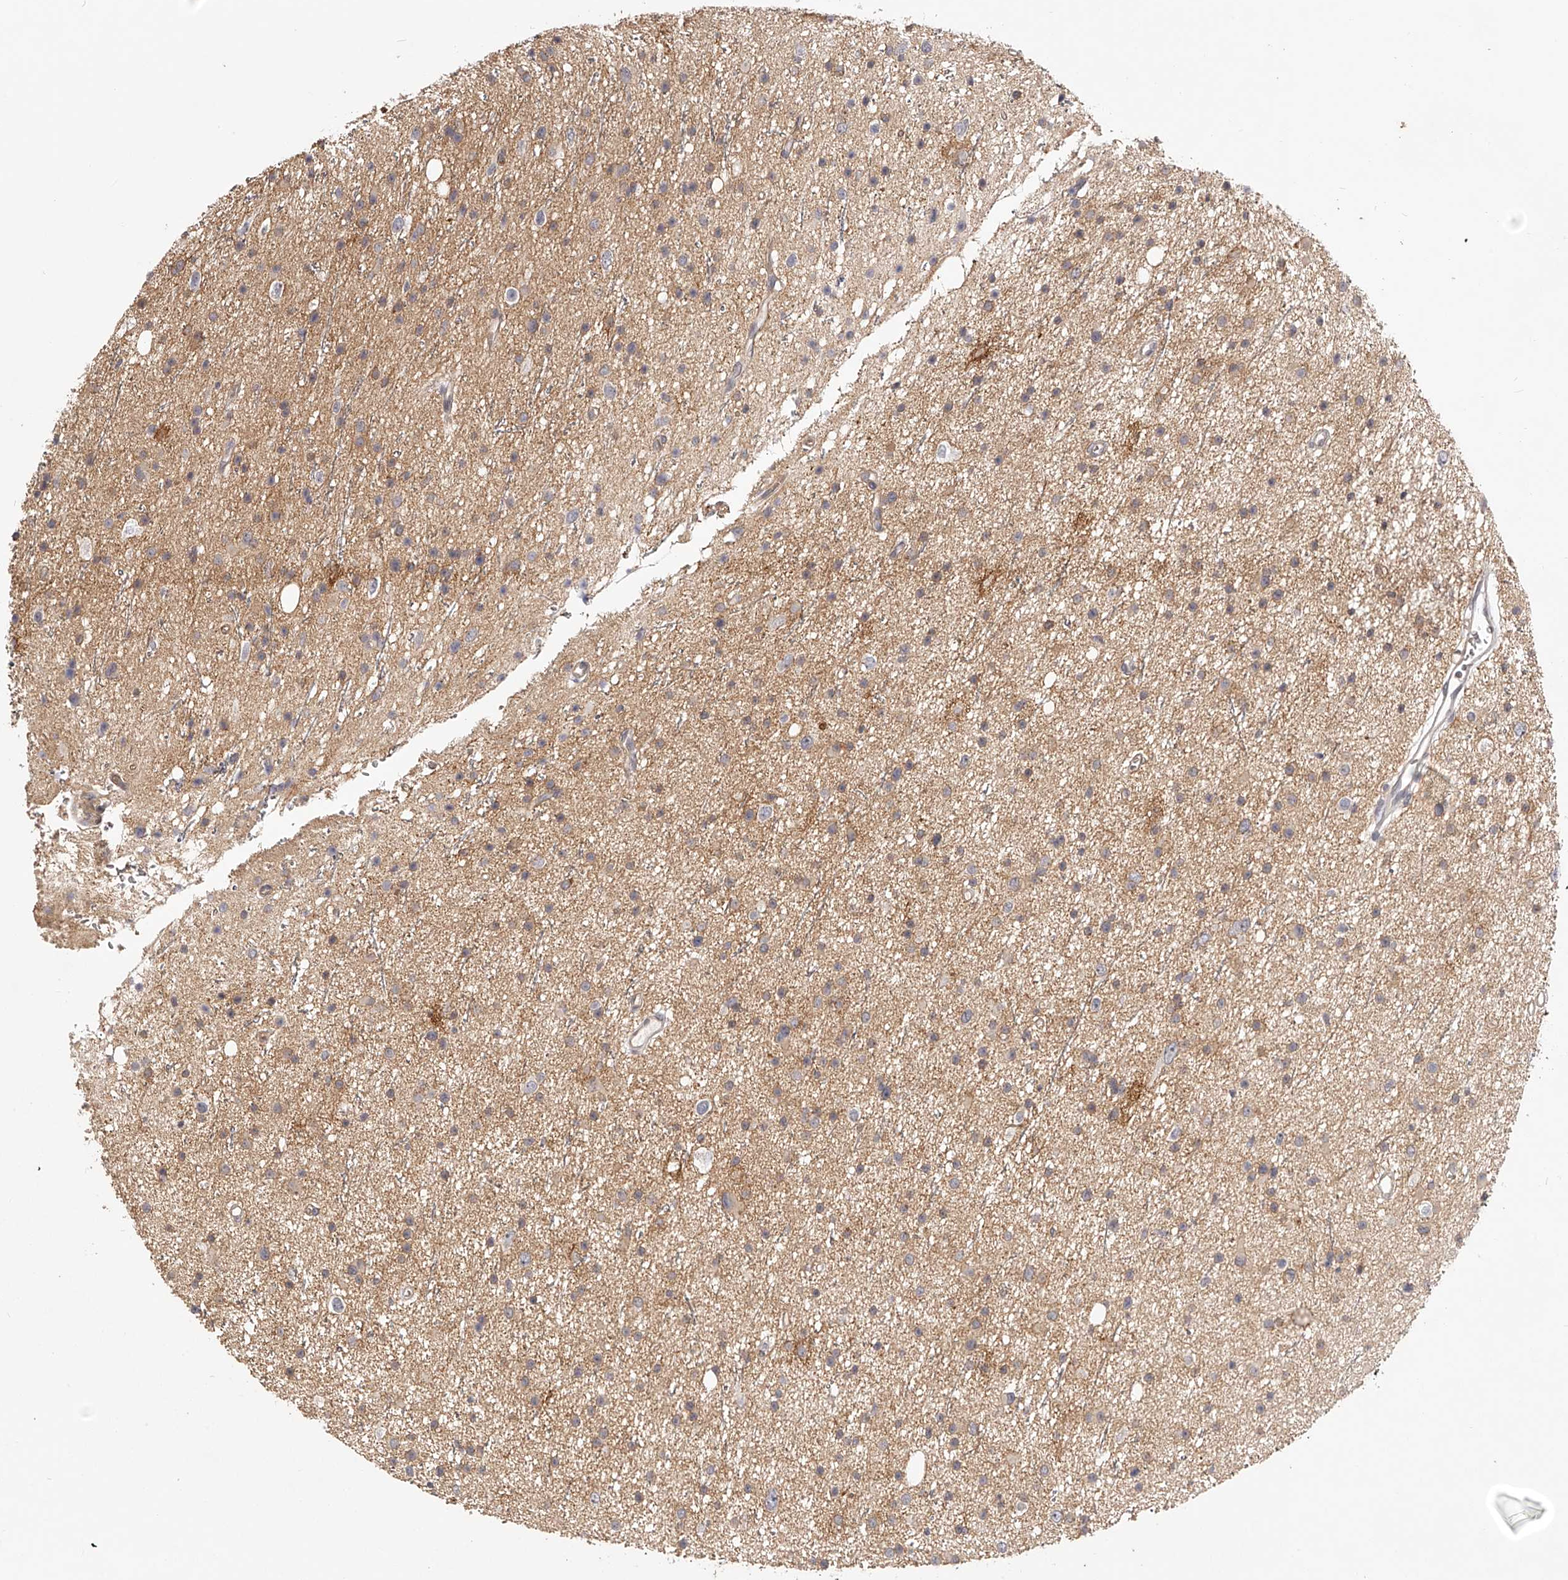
{"staining": {"intensity": "moderate", "quantity": "25%-75%", "location": "cytoplasmic/membranous"}, "tissue": "glioma", "cell_type": "Tumor cells", "image_type": "cancer", "snomed": [{"axis": "morphology", "description": "Glioma, malignant, Low grade"}, {"axis": "topography", "description": "Cerebral cortex"}], "caption": "Immunohistochemical staining of glioma exhibits medium levels of moderate cytoplasmic/membranous protein expression in approximately 25%-75% of tumor cells.", "gene": "ZNF582", "patient": {"sex": "female", "age": 39}}